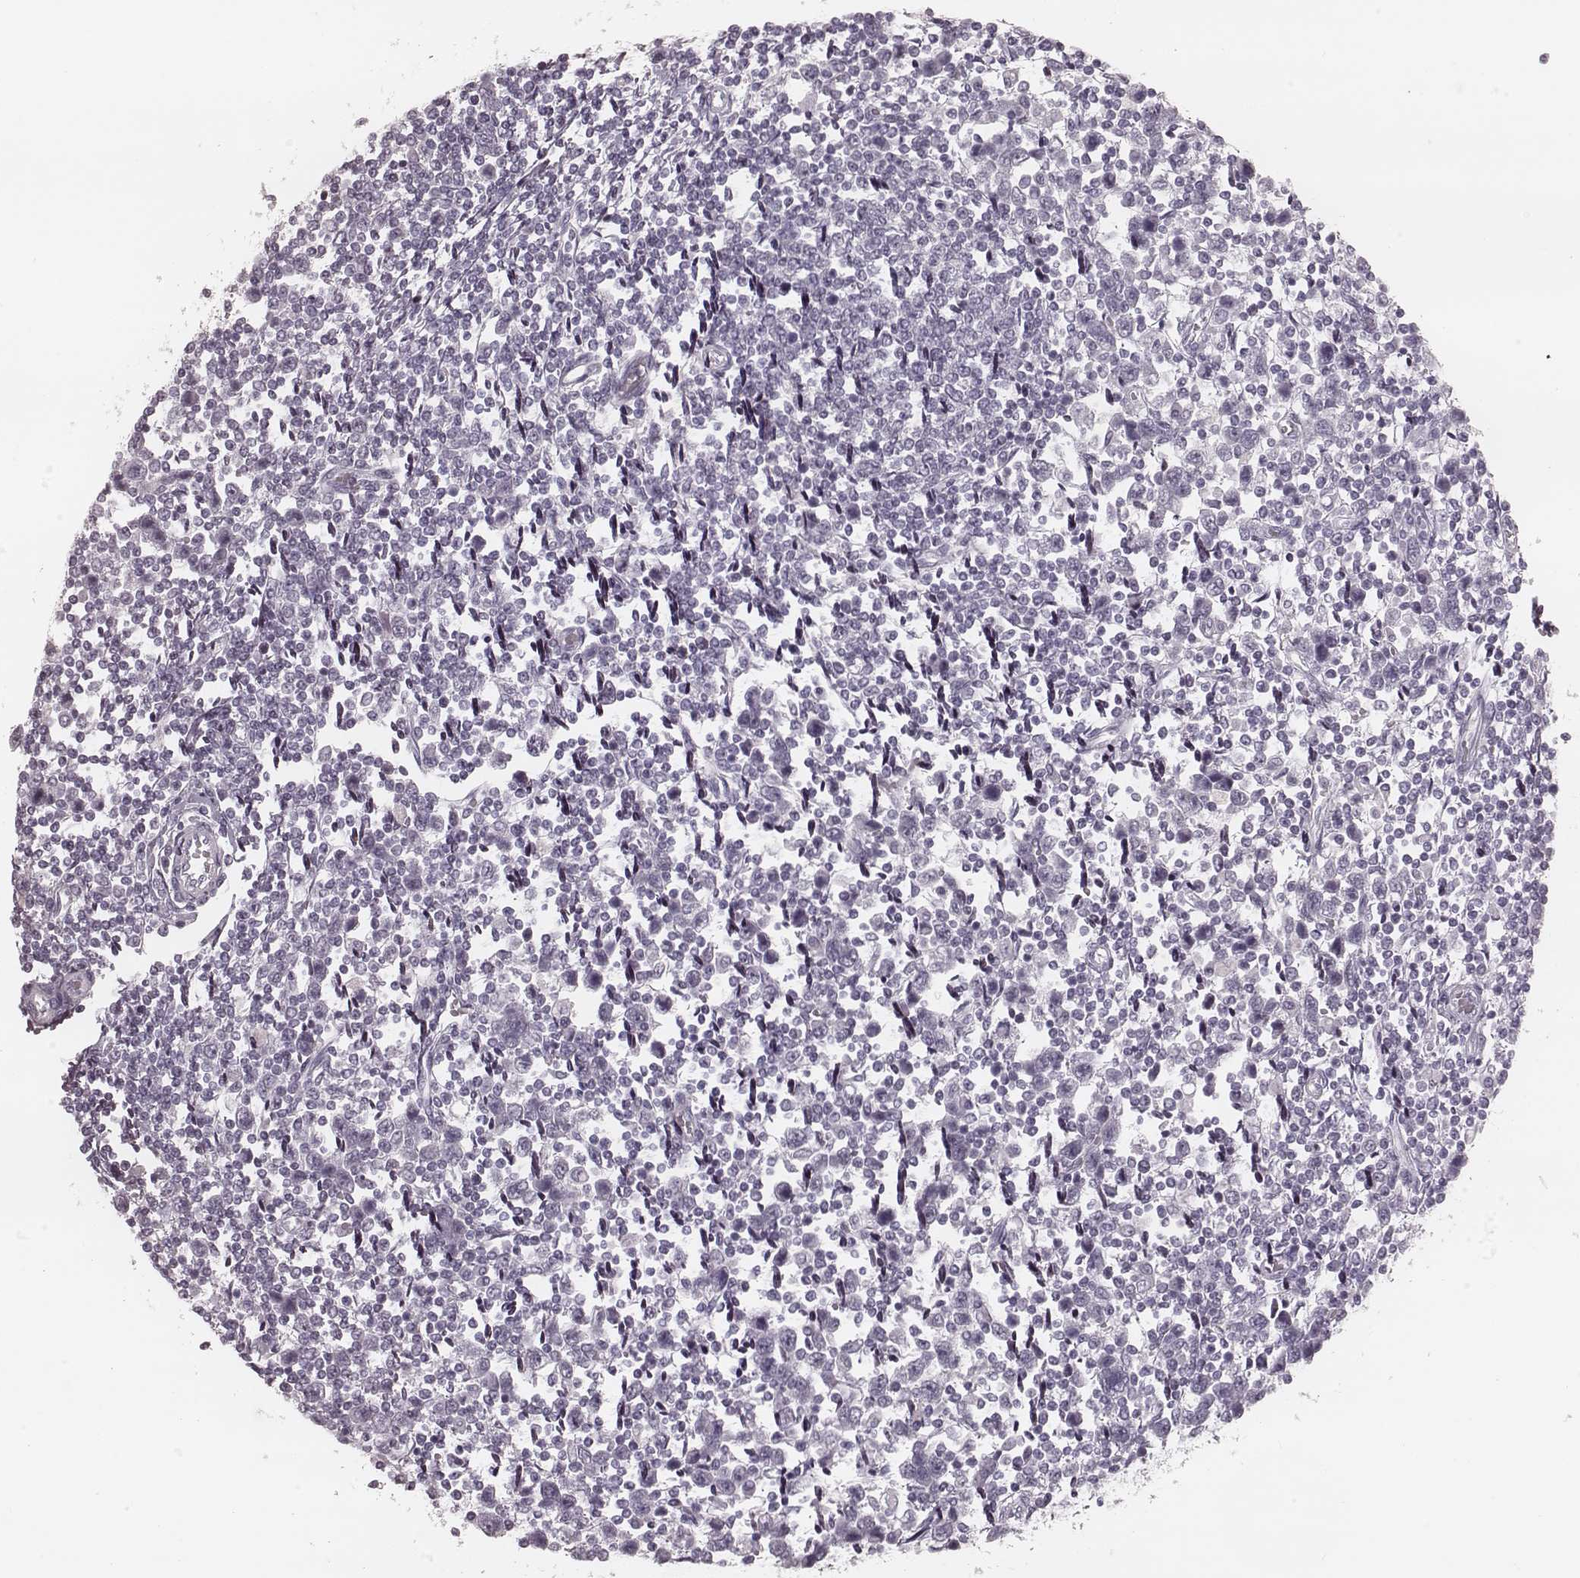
{"staining": {"intensity": "negative", "quantity": "none", "location": "none"}, "tissue": "testis cancer", "cell_type": "Tumor cells", "image_type": "cancer", "snomed": [{"axis": "morphology", "description": "Normal tissue, NOS"}, {"axis": "morphology", "description": "Seminoma, NOS"}, {"axis": "topography", "description": "Testis"}, {"axis": "topography", "description": "Epididymis"}], "caption": "Seminoma (testis) stained for a protein using immunohistochemistry (IHC) reveals no expression tumor cells.", "gene": "KRT74", "patient": {"sex": "male", "age": 34}}